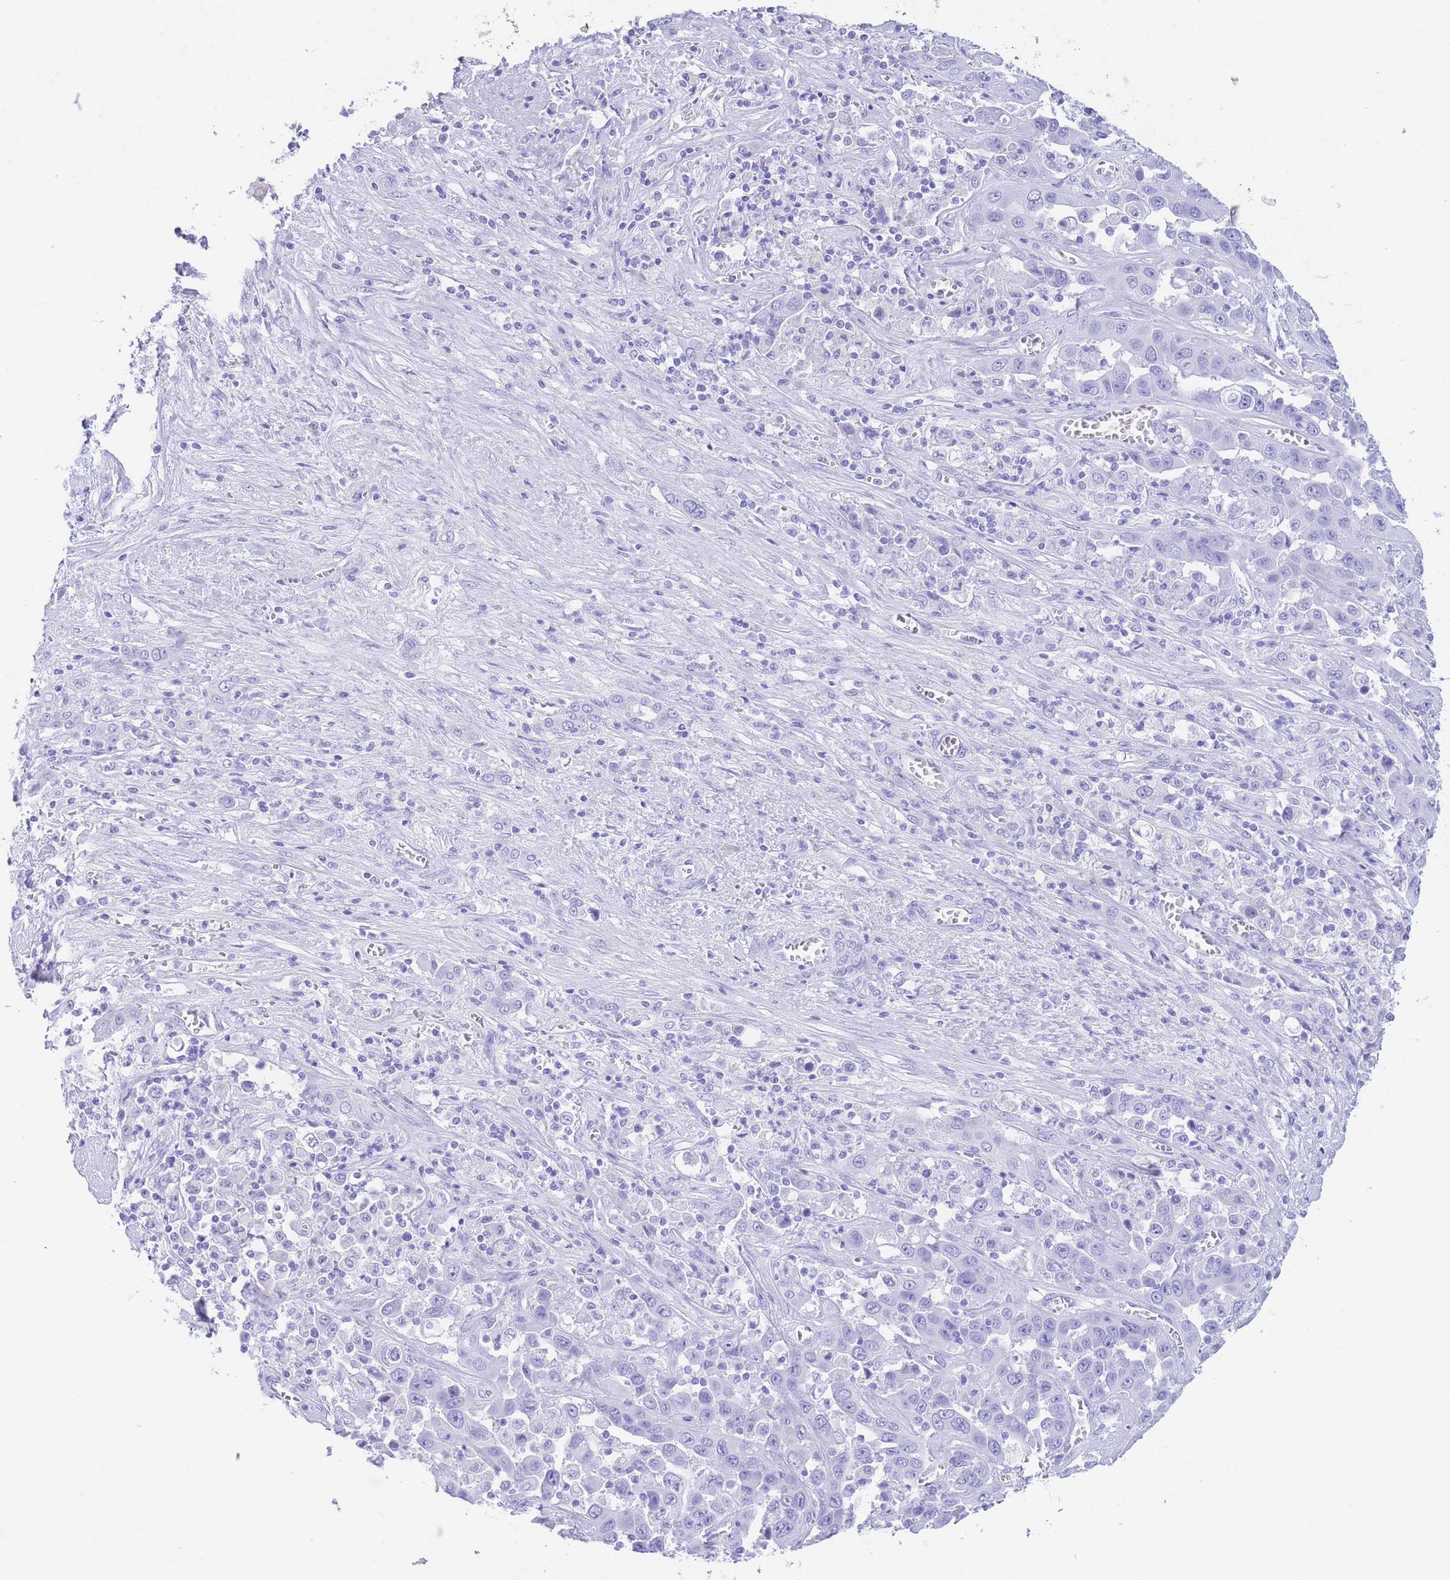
{"staining": {"intensity": "negative", "quantity": "none", "location": "none"}, "tissue": "liver cancer", "cell_type": "Tumor cells", "image_type": "cancer", "snomed": [{"axis": "morphology", "description": "Cholangiocarcinoma"}, {"axis": "topography", "description": "Liver"}], "caption": "A photomicrograph of human liver cancer is negative for staining in tumor cells.", "gene": "SLCO1B3", "patient": {"sex": "female", "age": 52}}